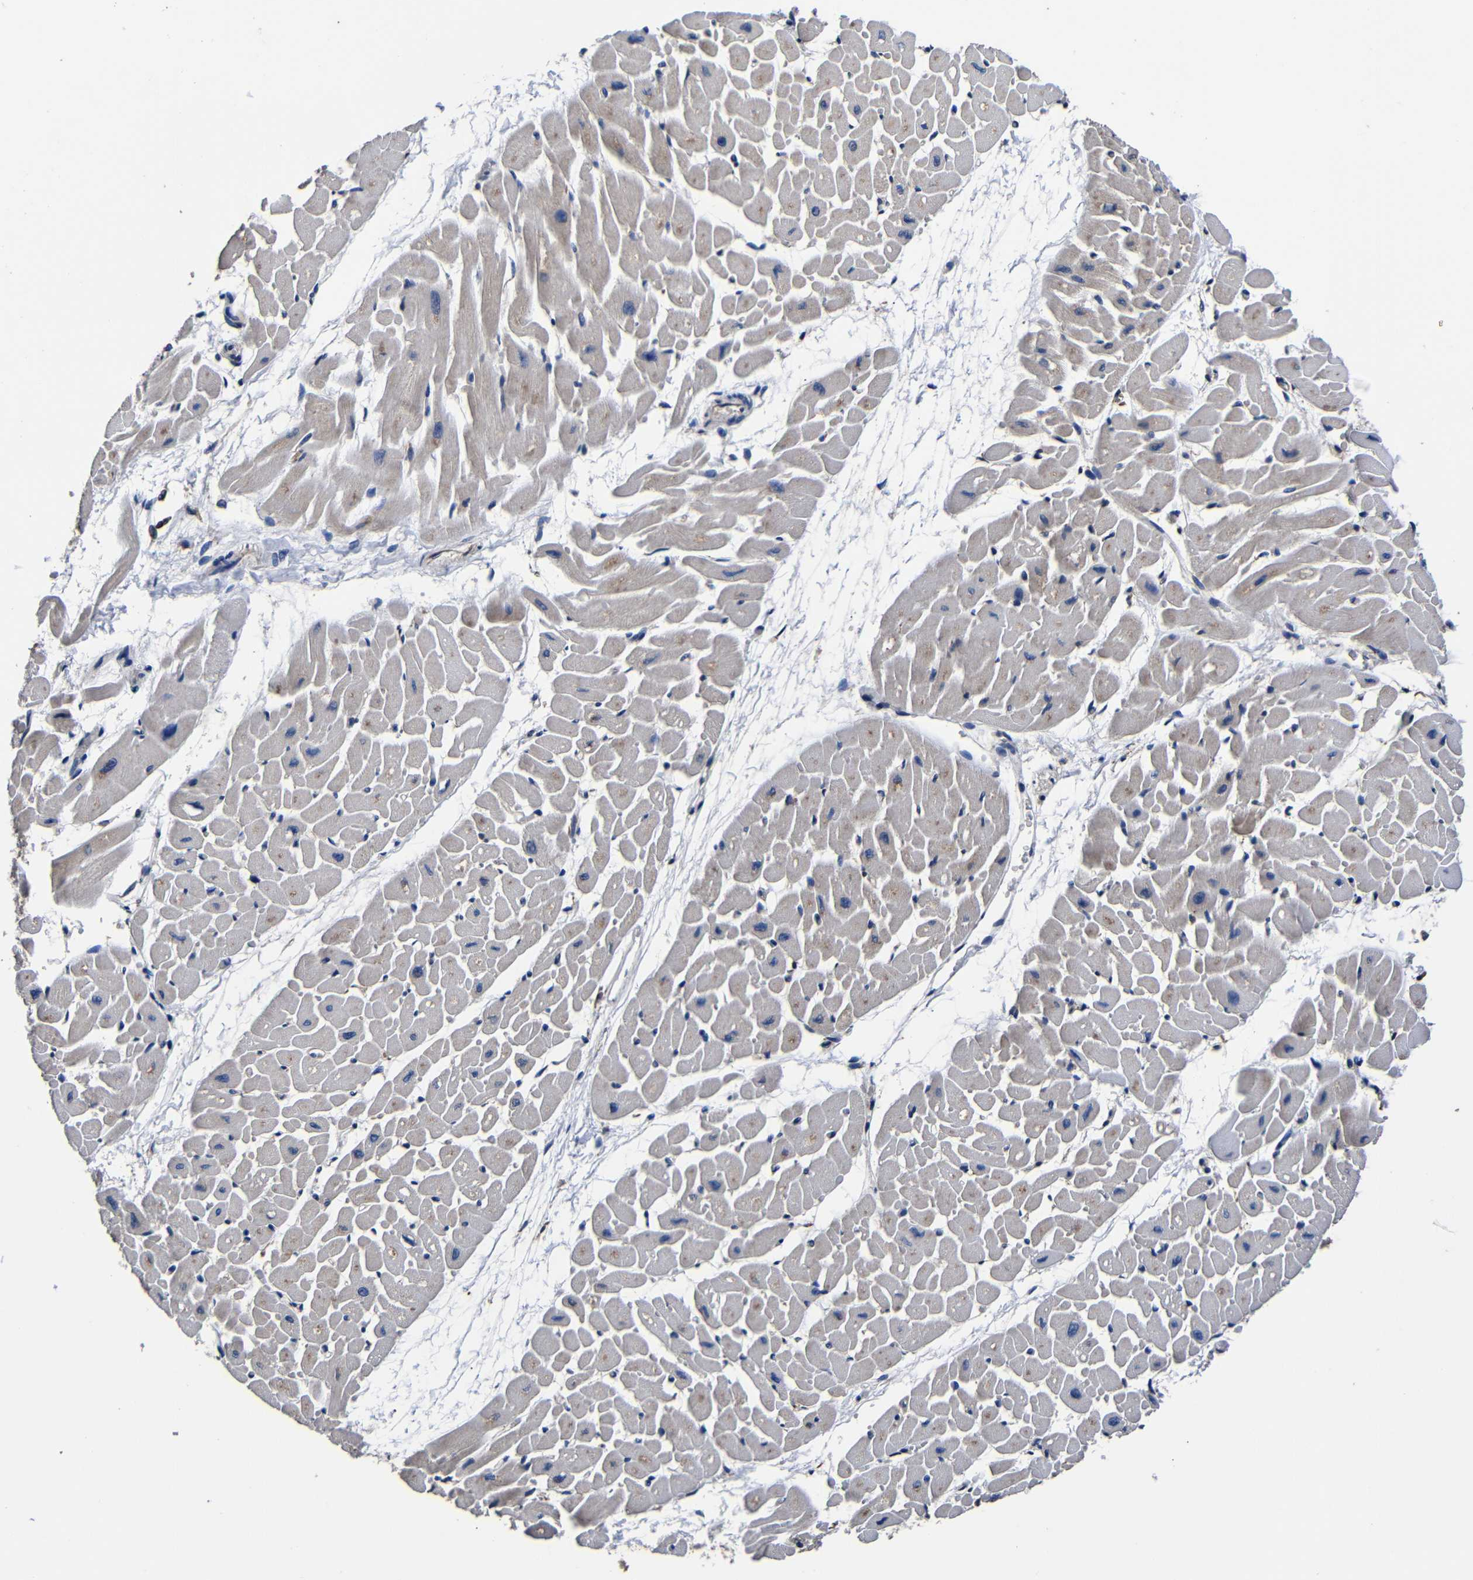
{"staining": {"intensity": "moderate", "quantity": "25%-75%", "location": "cytoplasmic/membranous"}, "tissue": "heart muscle", "cell_type": "Cardiomyocytes", "image_type": "normal", "snomed": [{"axis": "morphology", "description": "Normal tissue, NOS"}, {"axis": "topography", "description": "Heart"}], "caption": "Immunohistochemical staining of benign heart muscle demonstrates 25%-75% levels of moderate cytoplasmic/membranous protein expression in approximately 25%-75% of cardiomyocytes. Nuclei are stained in blue.", "gene": "SCN9A", "patient": {"sex": "male", "age": 45}}